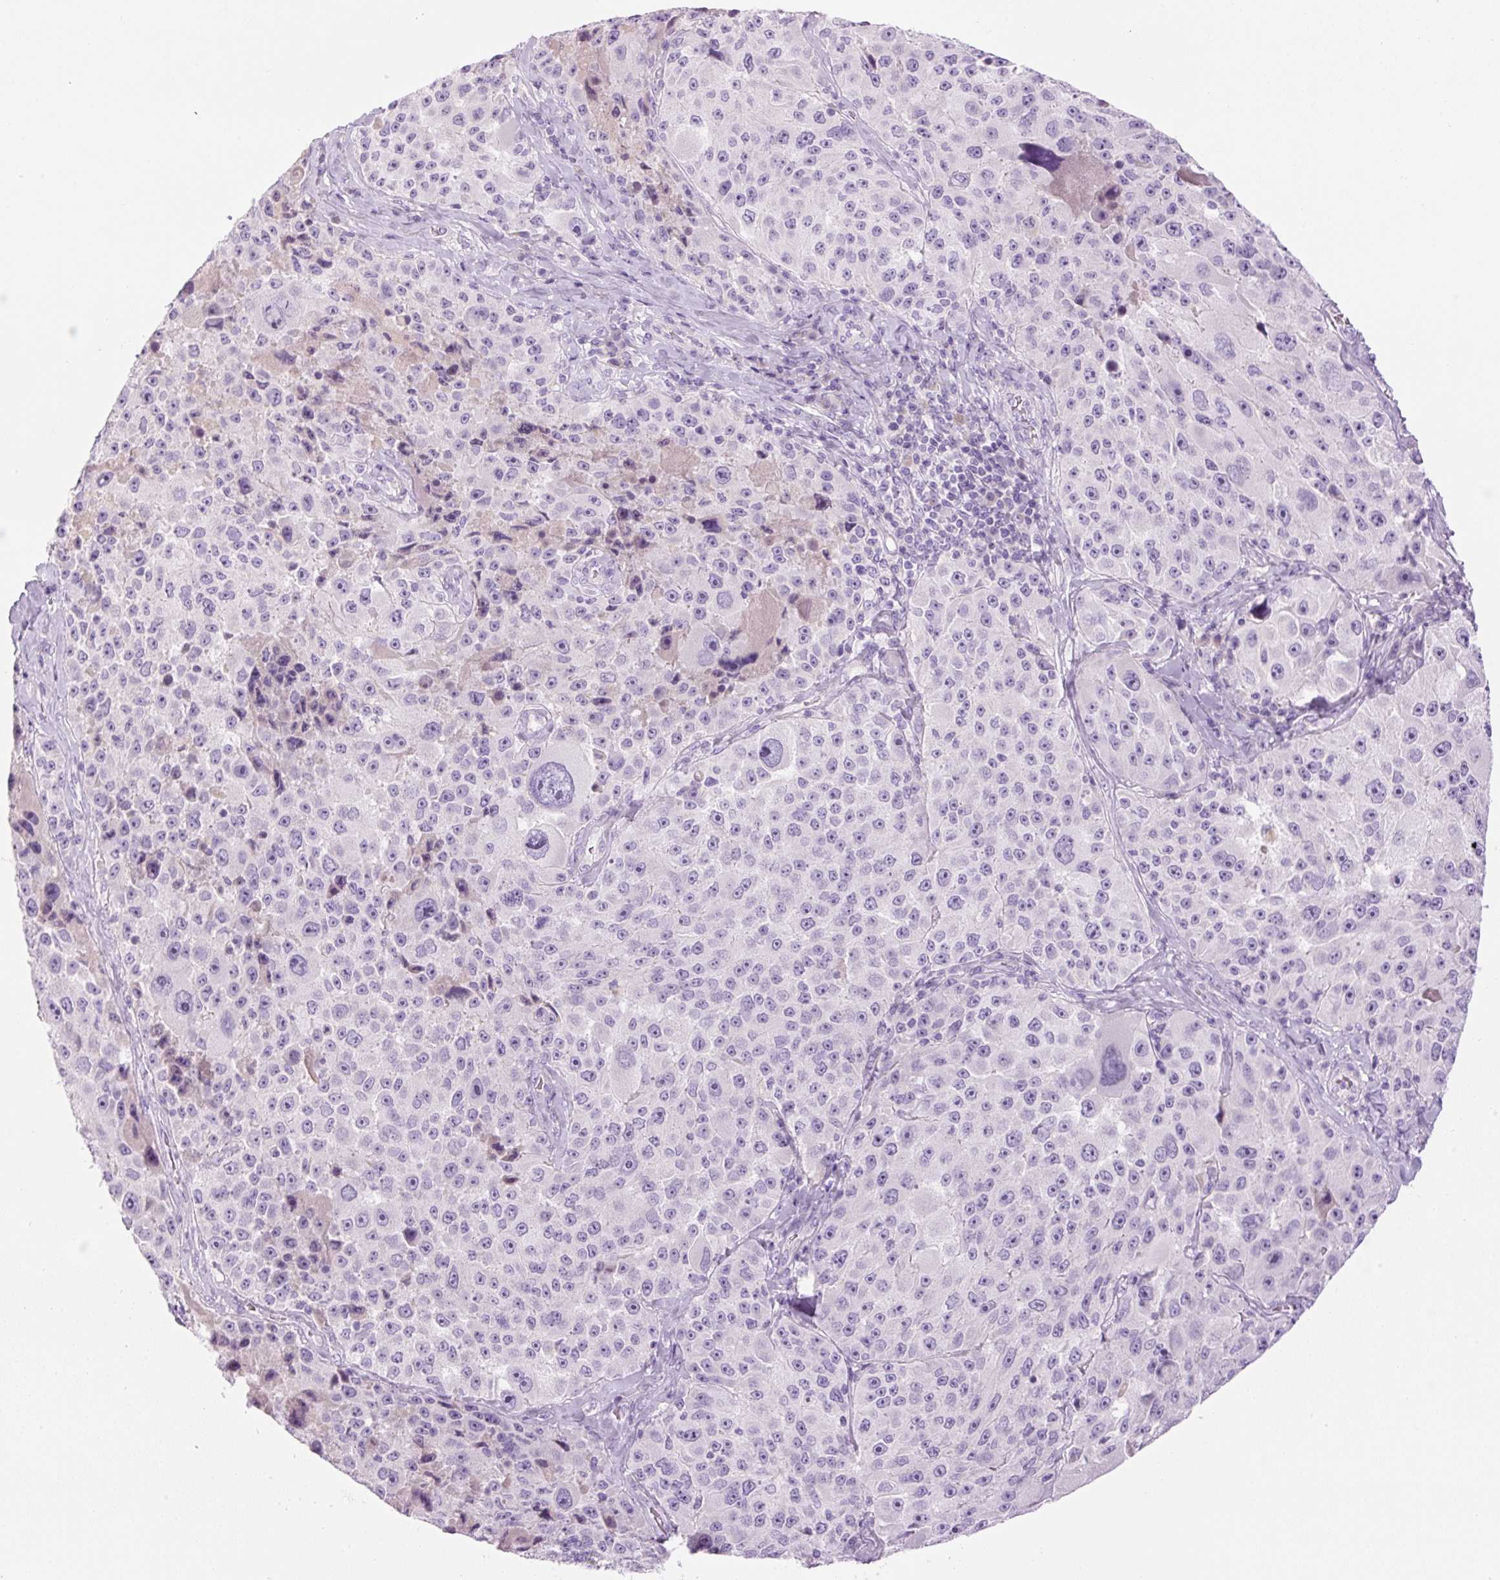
{"staining": {"intensity": "negative", "quantity": "none", "location": "none"}, "tissue": "melanoma", "cell_type": "Tumor cells", "image_type": "cancer", "snomed": [{"axis": "morphology", "description": "Malignant melanoma, Metastatic site"}, {"axis": "topography", "description": "Lymph node"}], "caption": "Tumor cells are negative for brown protein staining in melanoma.", "gene": "RSPO4", "patient": {"sex": "male", "age": 62}}